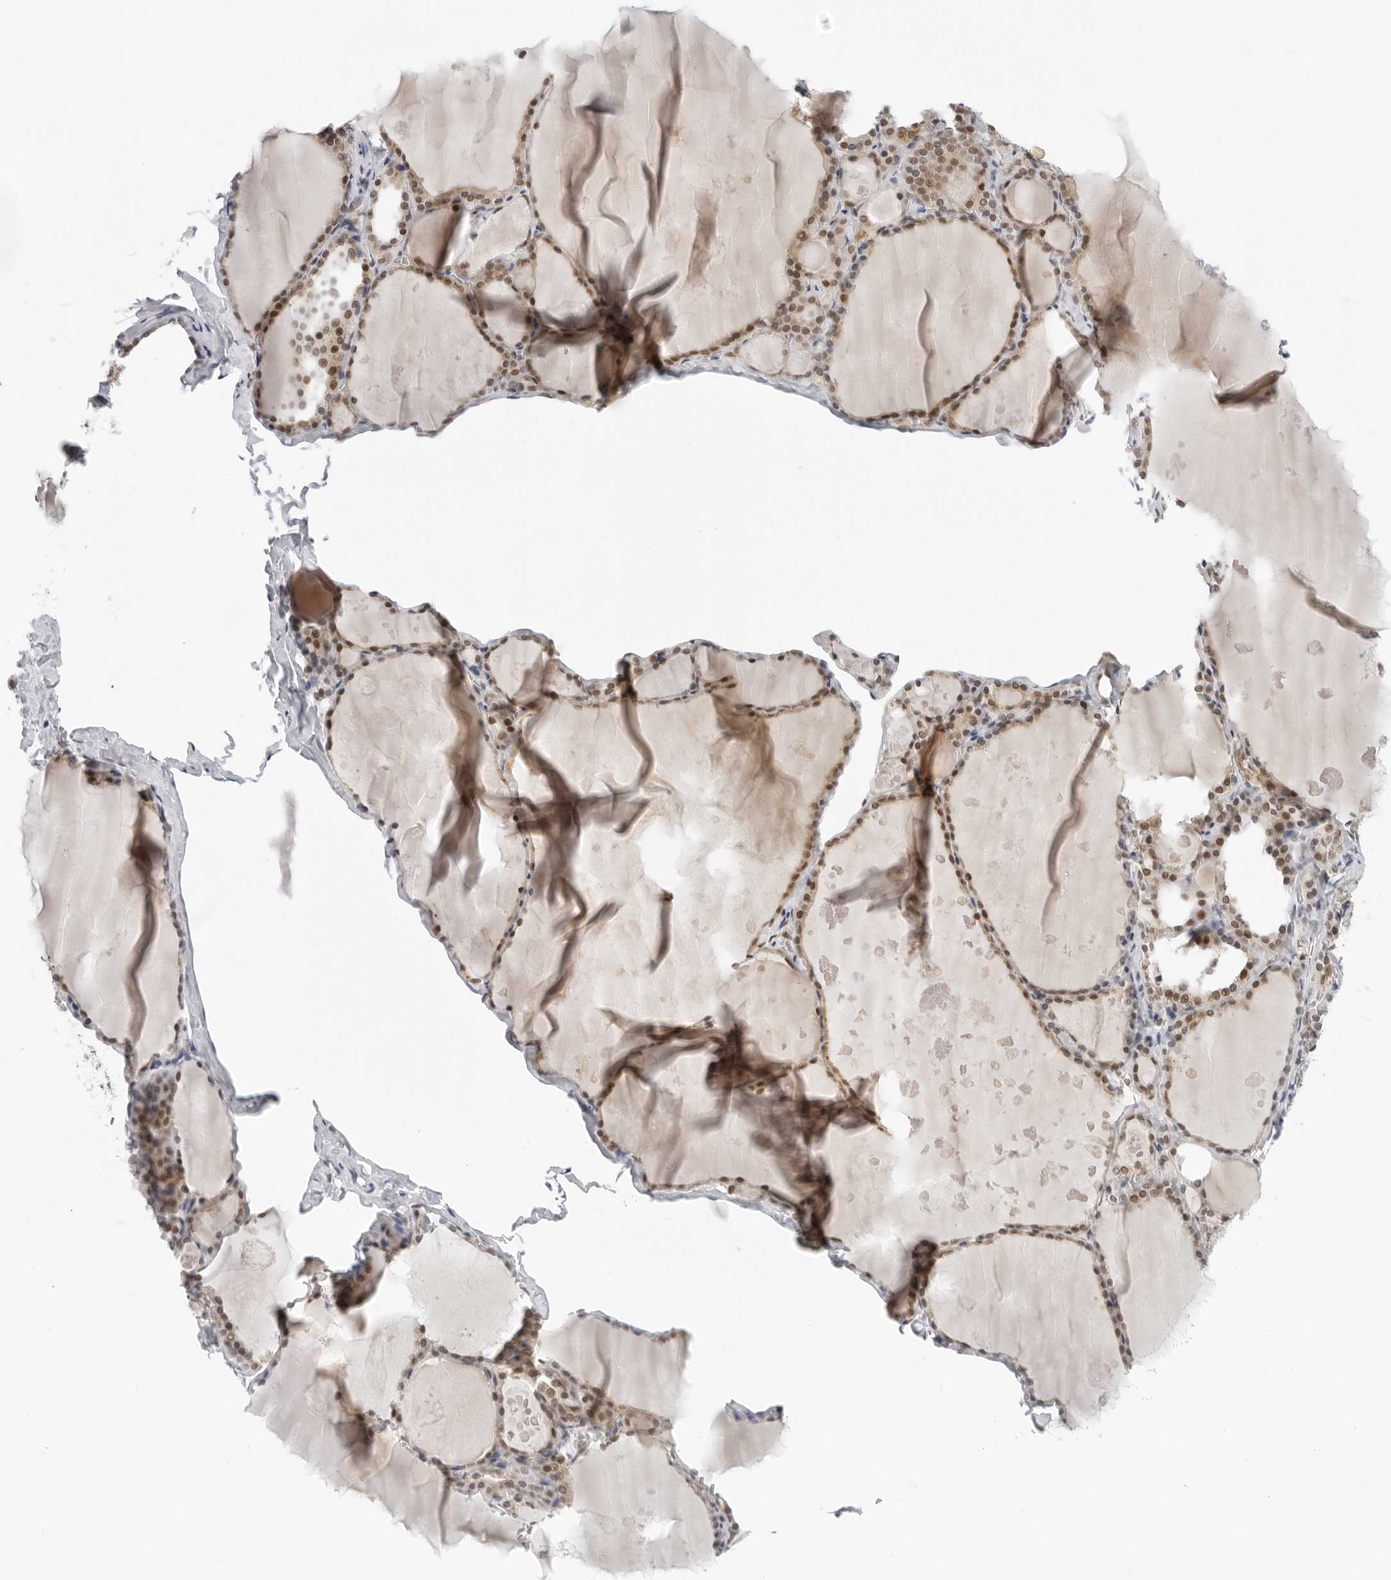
{"staining": {"intensity": "weak", "quantity": "25%-75%", "location": "cytoplasmic/membranous,nuclear"}, "tissue": "thyroid gland", "cell_type": "Glandular cells", "image_type": "normal", "snomed": [{"axis": "morphology", "description": "Normal tissue, NOS"}, {"axis": "topography", "description": "Thyroid gland"}], "caption": "A micrograph of human thyroid gland stained for a protein demonstrates weak cytoplasmic/membranous,nuclear brown staining in glandular cells. (Stains: DAB (3,3'-diaminobenzidine) in brown, nuclei in blue, Microscopy: brightfield microscopy at high magnification).", "gene": "TOX4", "patient": {"sex": "male", "age": 56}}